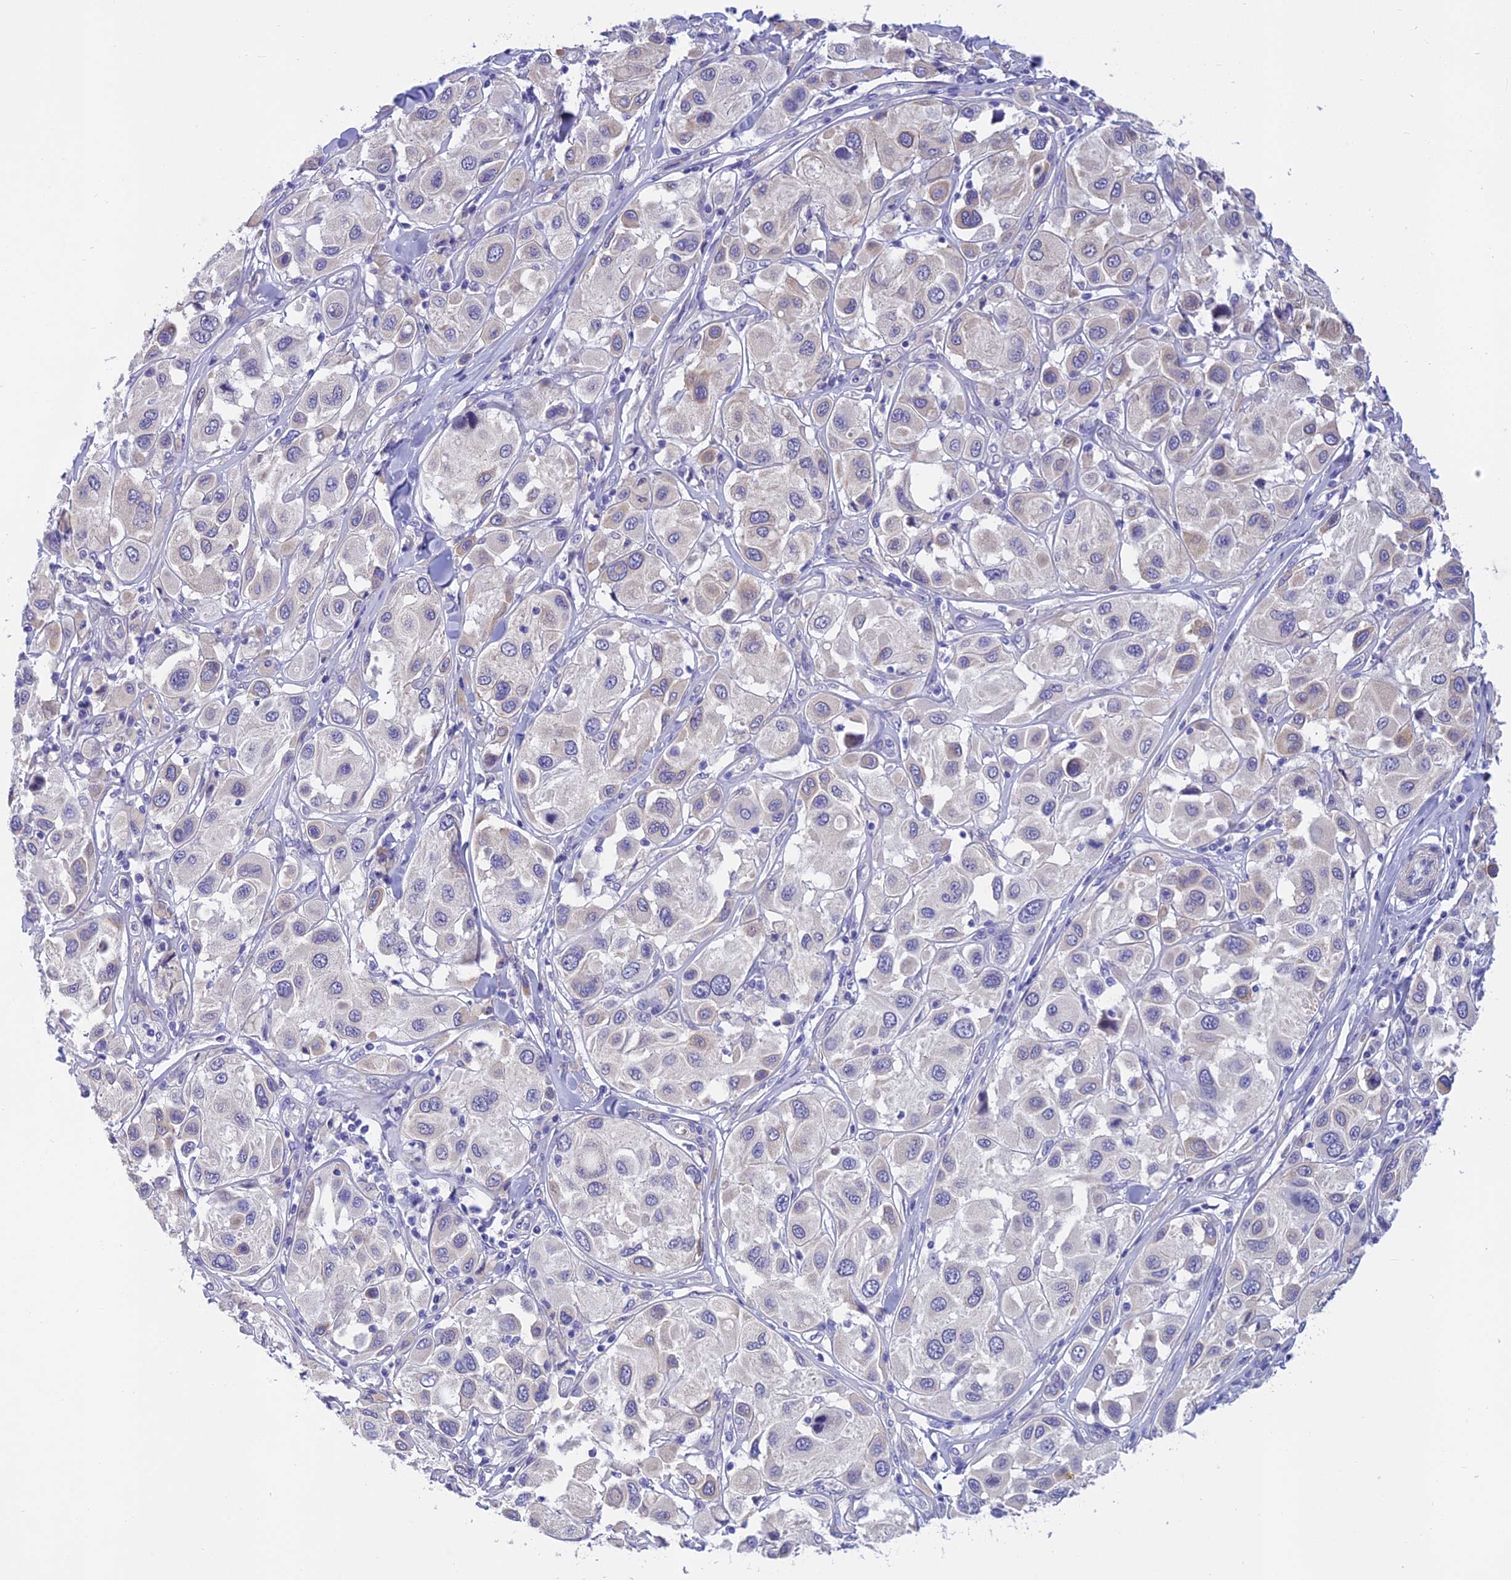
{"staining": {"intensity": "negative", "quantity": "none", "location": "none"}, "tissue": "melanoma", "cell_type": "Tumor cells", "image_type": "cancer", "snomed": [{"axis": "morphology", "description": "Malignant melanoma, Metastatic site"}, {"axis": "topography", "description": "Skin"}], "caption": "This histopathology image is of malignant melanoma (metastatic site) stained with immunohistochemistry (IHC) to label a protein in brown with the nuclei are counter-stained blue. There is no positivity in tumor cells. The staining is performed using DAB (3,3'-diaminobenzidine) brown chromogen with nuclei counter-stained in using hematoxylin.", "gene": "C17orf67", "patient": {"sex": "male", "age": 41}}